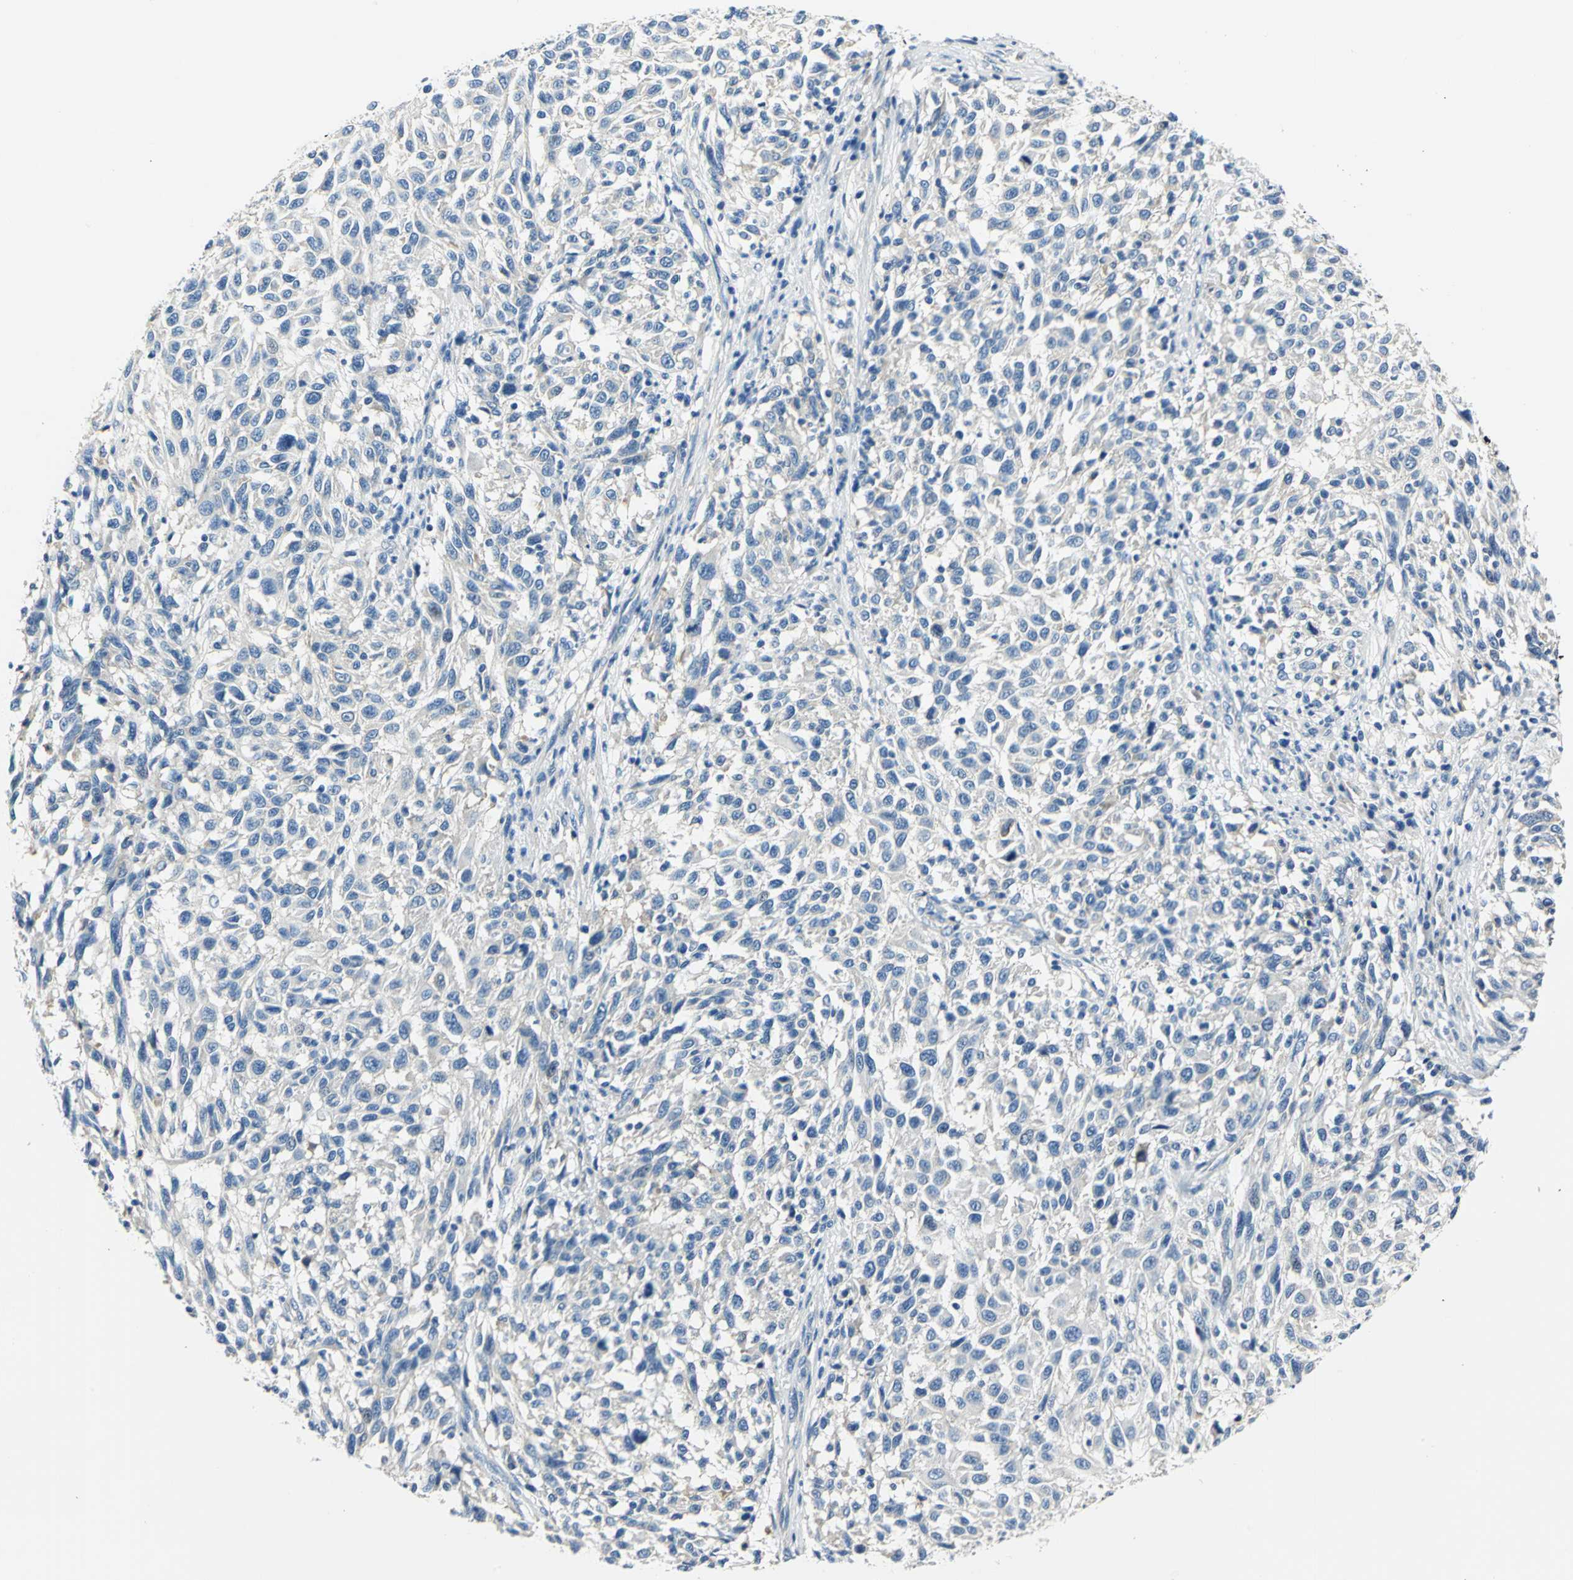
{"staining": {"intensity": "negative", "quantity": "none", "location": "none"}, "tissue": "melanoma", "cell_type": "Tumor cells", "image_type": "cancer", "snomed": [{"axis": "morphology", "description": "Malignant melanoma, Metastatic site"}, {"axis": "topography", "description": "Lymph node"}], "caption": "Tumor cells show no significant staining in malignant melanoma (metastatic site).", "gene": "TRIM25", "patient": {"sex": "male", "age": 61}}